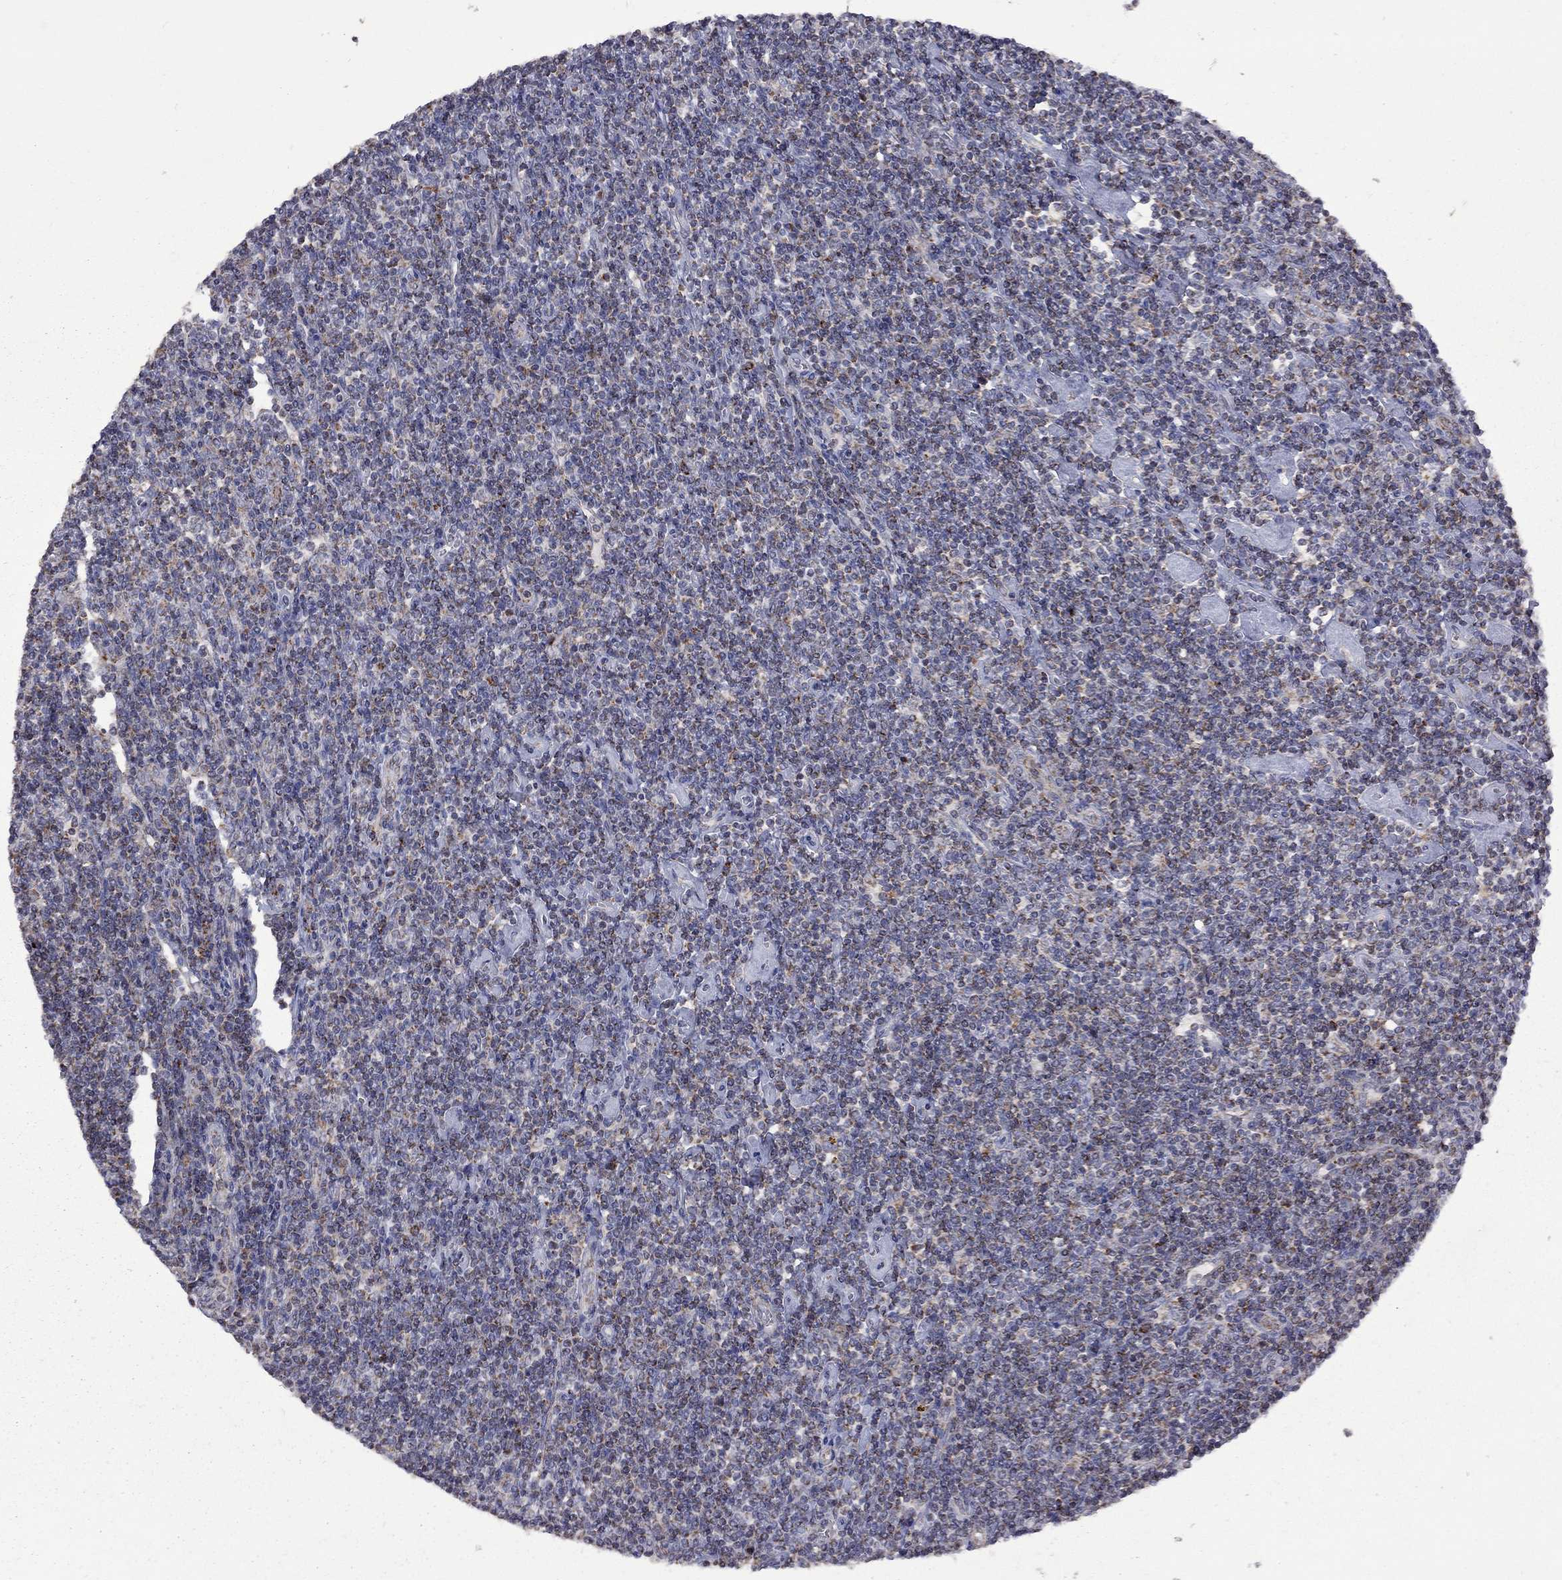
{"staining": {"intensity": "negative", "quantity": "none", "location": "none"}, "tissue": "lymphoma", "cell_type": "Tumor cells", "image_type": "cancer", "snomed": [{"axis": "morphology", "description": "Hodgkin's disease, NOS"}, {"axis": "topography", "description": "Lymph node"}], "caption": "Immunohistochemistry of human Hodgkin's disease exhibits no positivity in tumor cells.", "gene": "NDUFB1", "patient": {"sex": "male", "age": 40}}